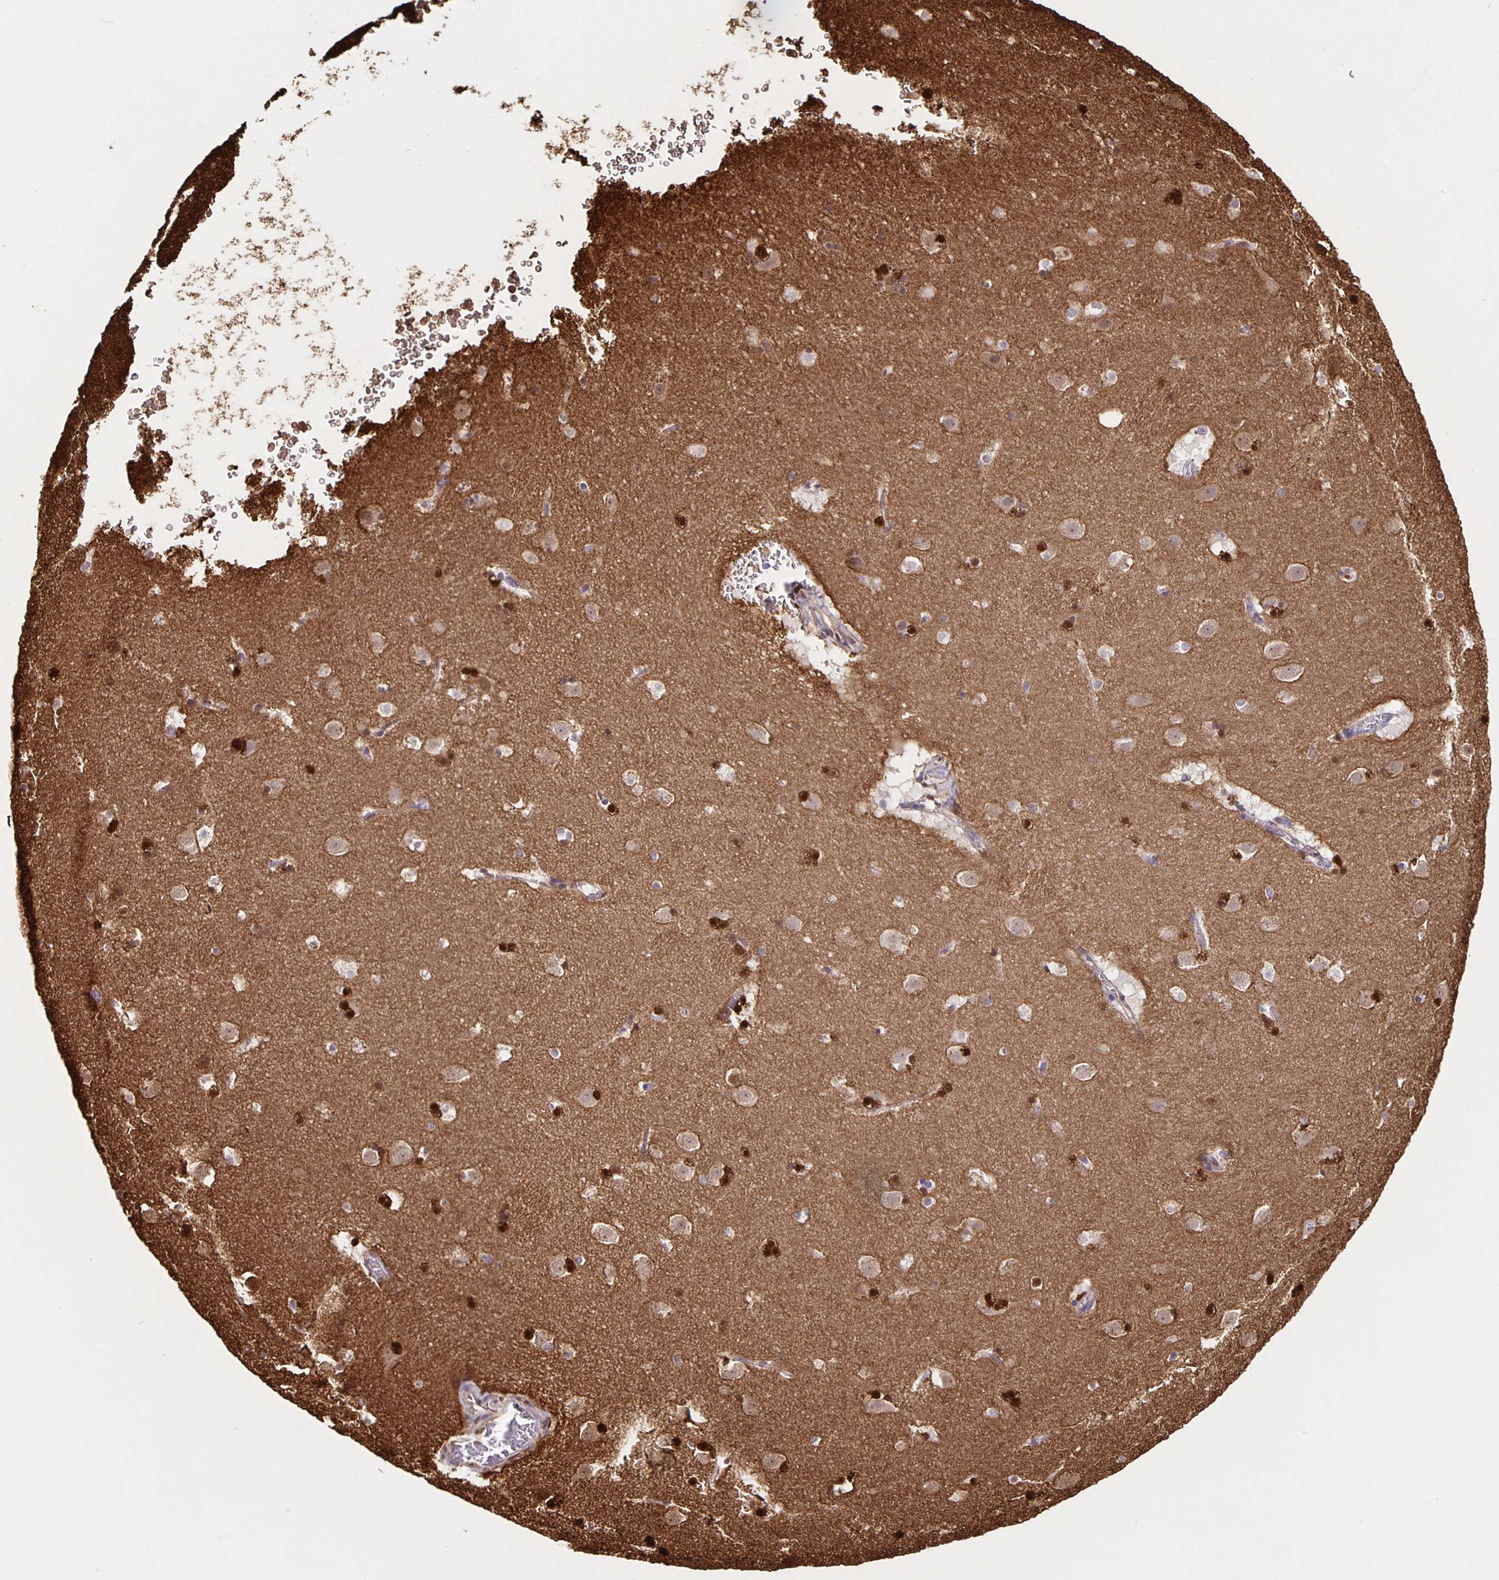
{"staining": {"intensity": "strong", "quantity": "<25%", "location": "cytoplasmic/membranous,nuclear"}, "tissue": "caudate", "cell_type": "Glial cells", "image_type": "normal", "snomed": [{"axis": "morphology", "description": "Normal tissue, NOS"}, {"axis": "topography", "description": "Lateral ventricle wall"}], "caption": "IHC histopathology image of normal caudate: caudate stained using immunohistochemistry (IHC) demonstrates medium levels of strong protein expression localized specifically in the cytoplasmic/membranous,nuclear of glial cells, appearing as a cytoplasmic/membranous,nuclear brown color.", "gene": "TPPP", "patient": {"sex": "male", "age": 37}}